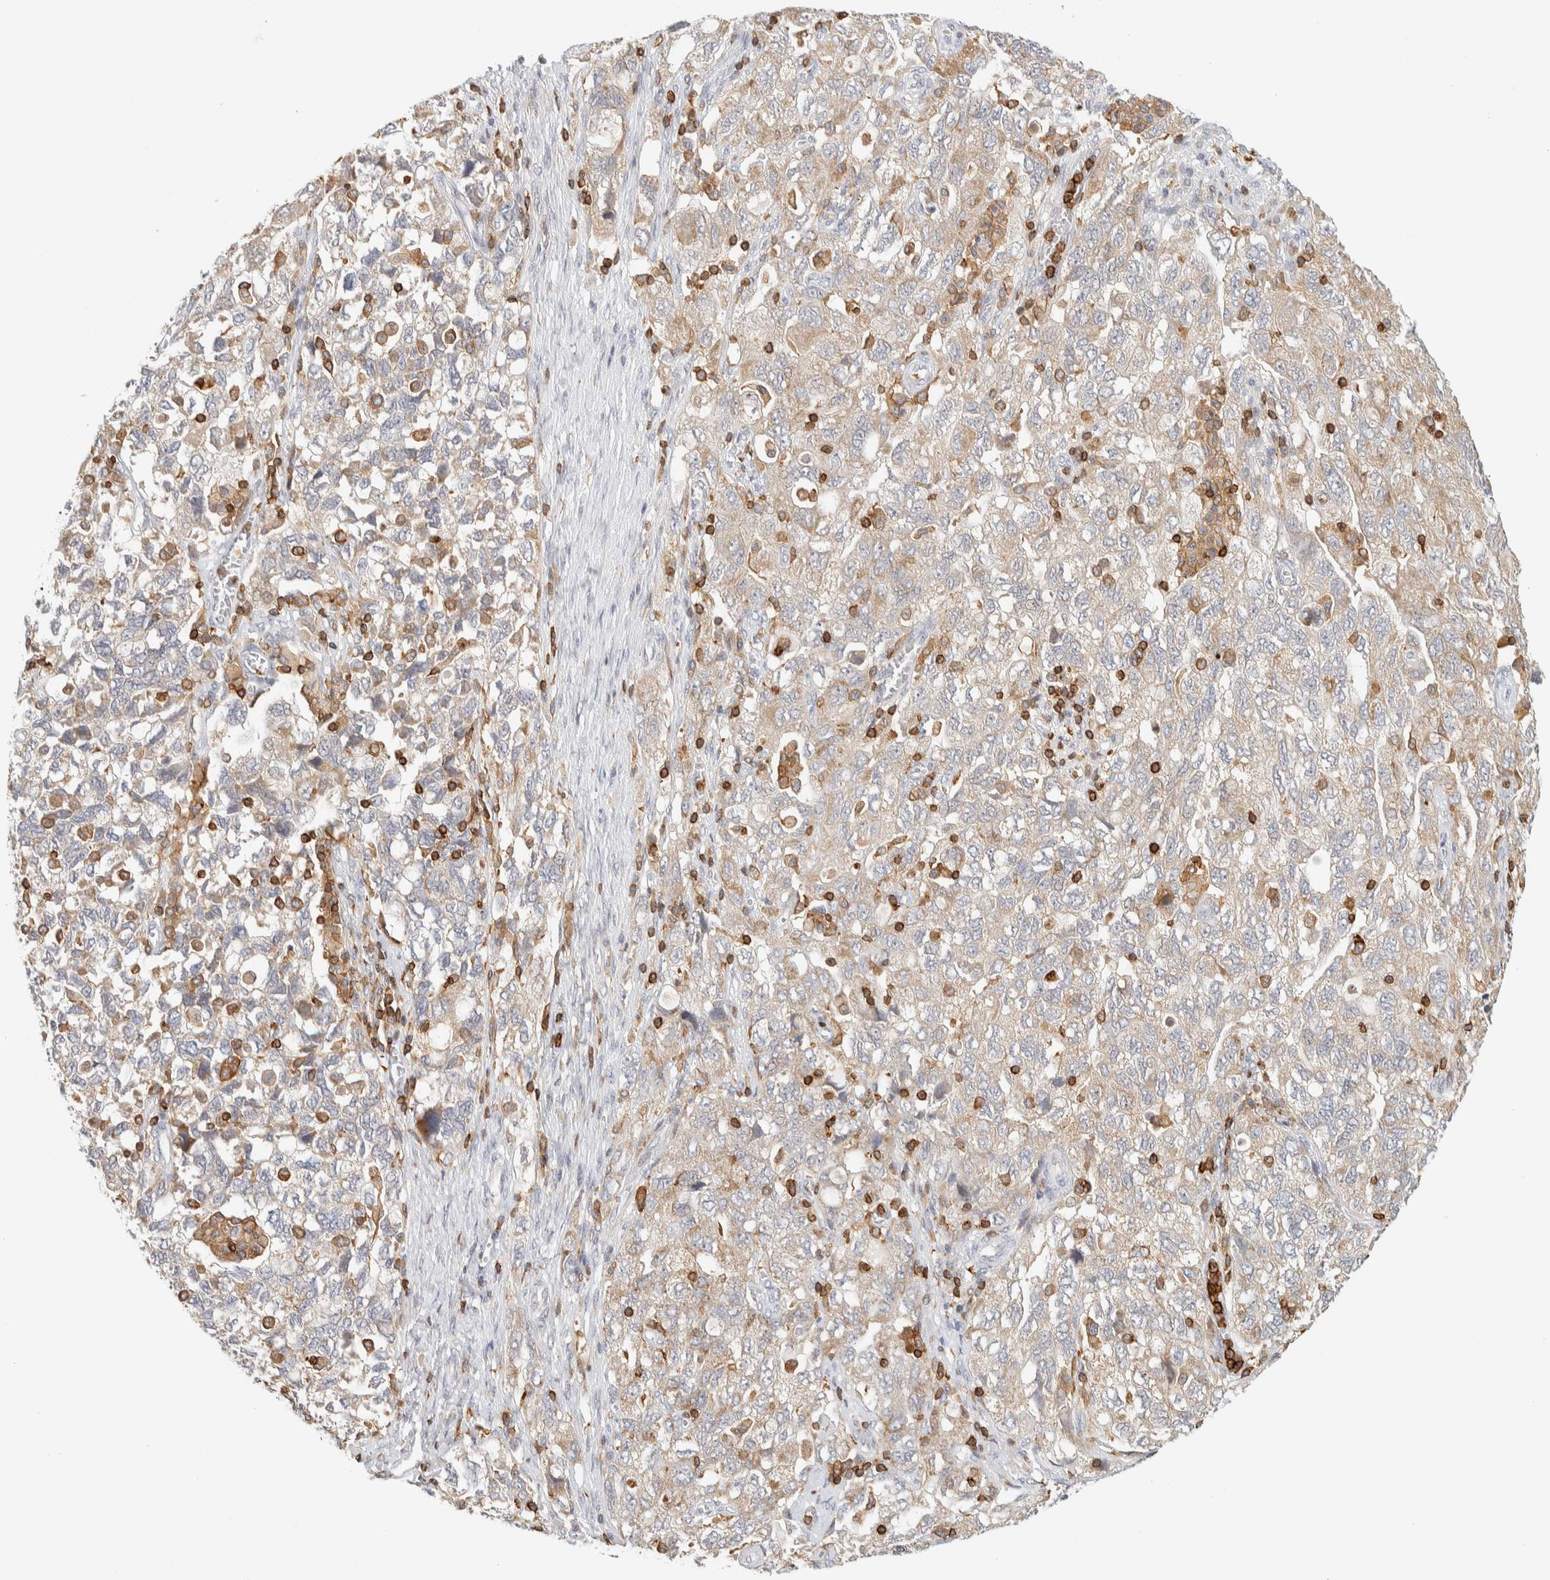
{"staining": {"intensity": "weak", "quantity": "25%-75%", "location": "cytoplasmic/membranous"}, "tissue": "ovarian cancer", "cell_type": "Tumor cells", "image_type": "cancer", "snomed": [{"axis": "morphology", "description": "Carcinoma, NOS"}, {"axis": "morphology", "description": "Cystadenocarcinoma, serous, NOS"}, {"axis": "topography", "description": "Ovary"}], "caption": "Human ovarian serous cystadenocarcinoma stained for a protein (brown) shows weak cytoplasmic/membranous positive expression in about 25%-75% of tumor cells.", "gene": "RUNDC1", "patient": {"sex": "female", "age": 69}}